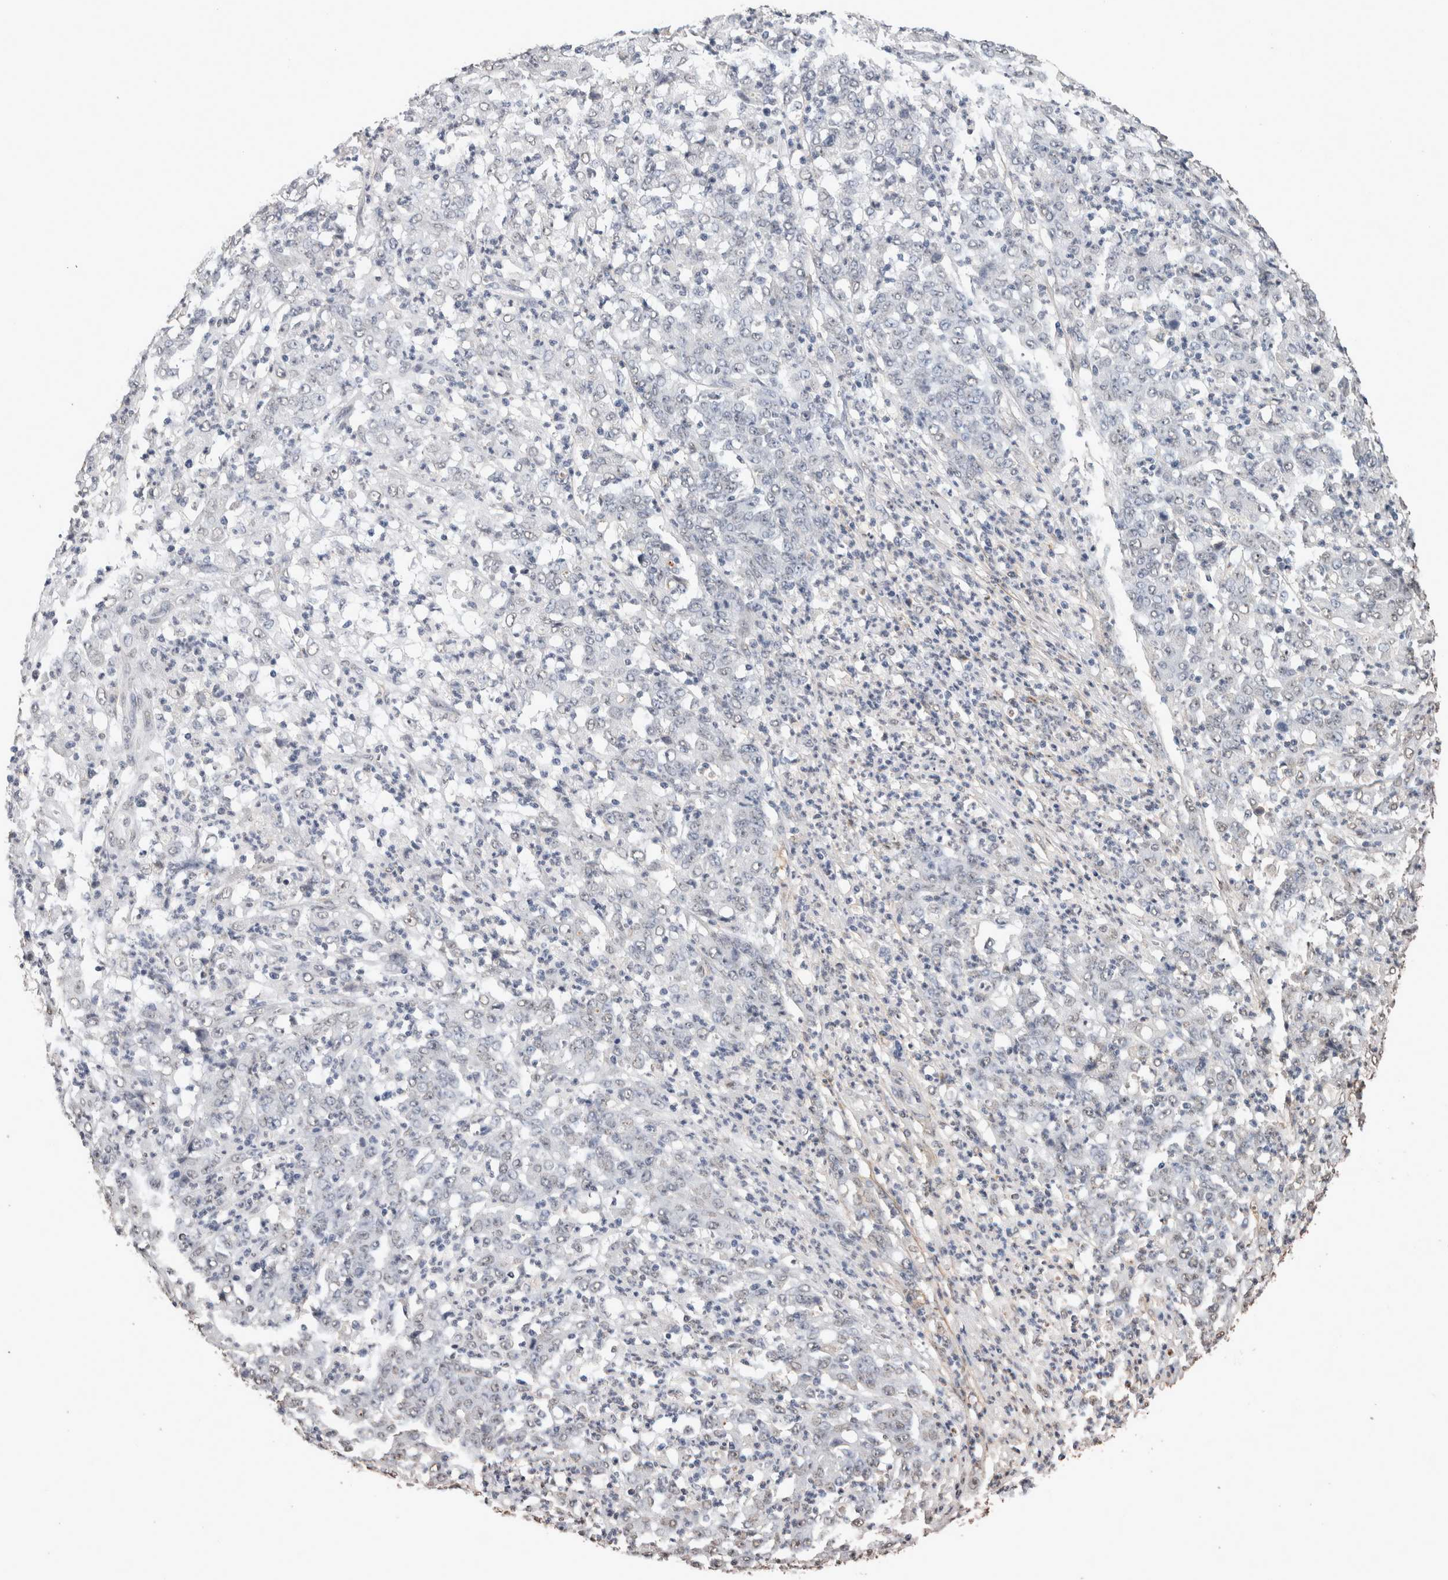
{"staining": {"intensity": "negative", "quantity": "none", "location": "none"}, "tissue": "stomach cancer", "cell_type": "Tumor cells", "image_type": "cancer", "snomed": [{"axis": "morphology", "description": "Adenocarcinoma, NOS"}, {"axis": "topography", "description": "Stomach, lower"}], "caption": "The micrograph demonstrates no significant positivity in tumor cells of stomach cancer (adenocarcinoma). The staining was performed using DAB to visualize the protein expression in brown, while the nuclei were stained in blue with hematoxylin (Magnification: 20x).", "gene": "LTBP1", "patient": {"sex": "female", "age": 71}}